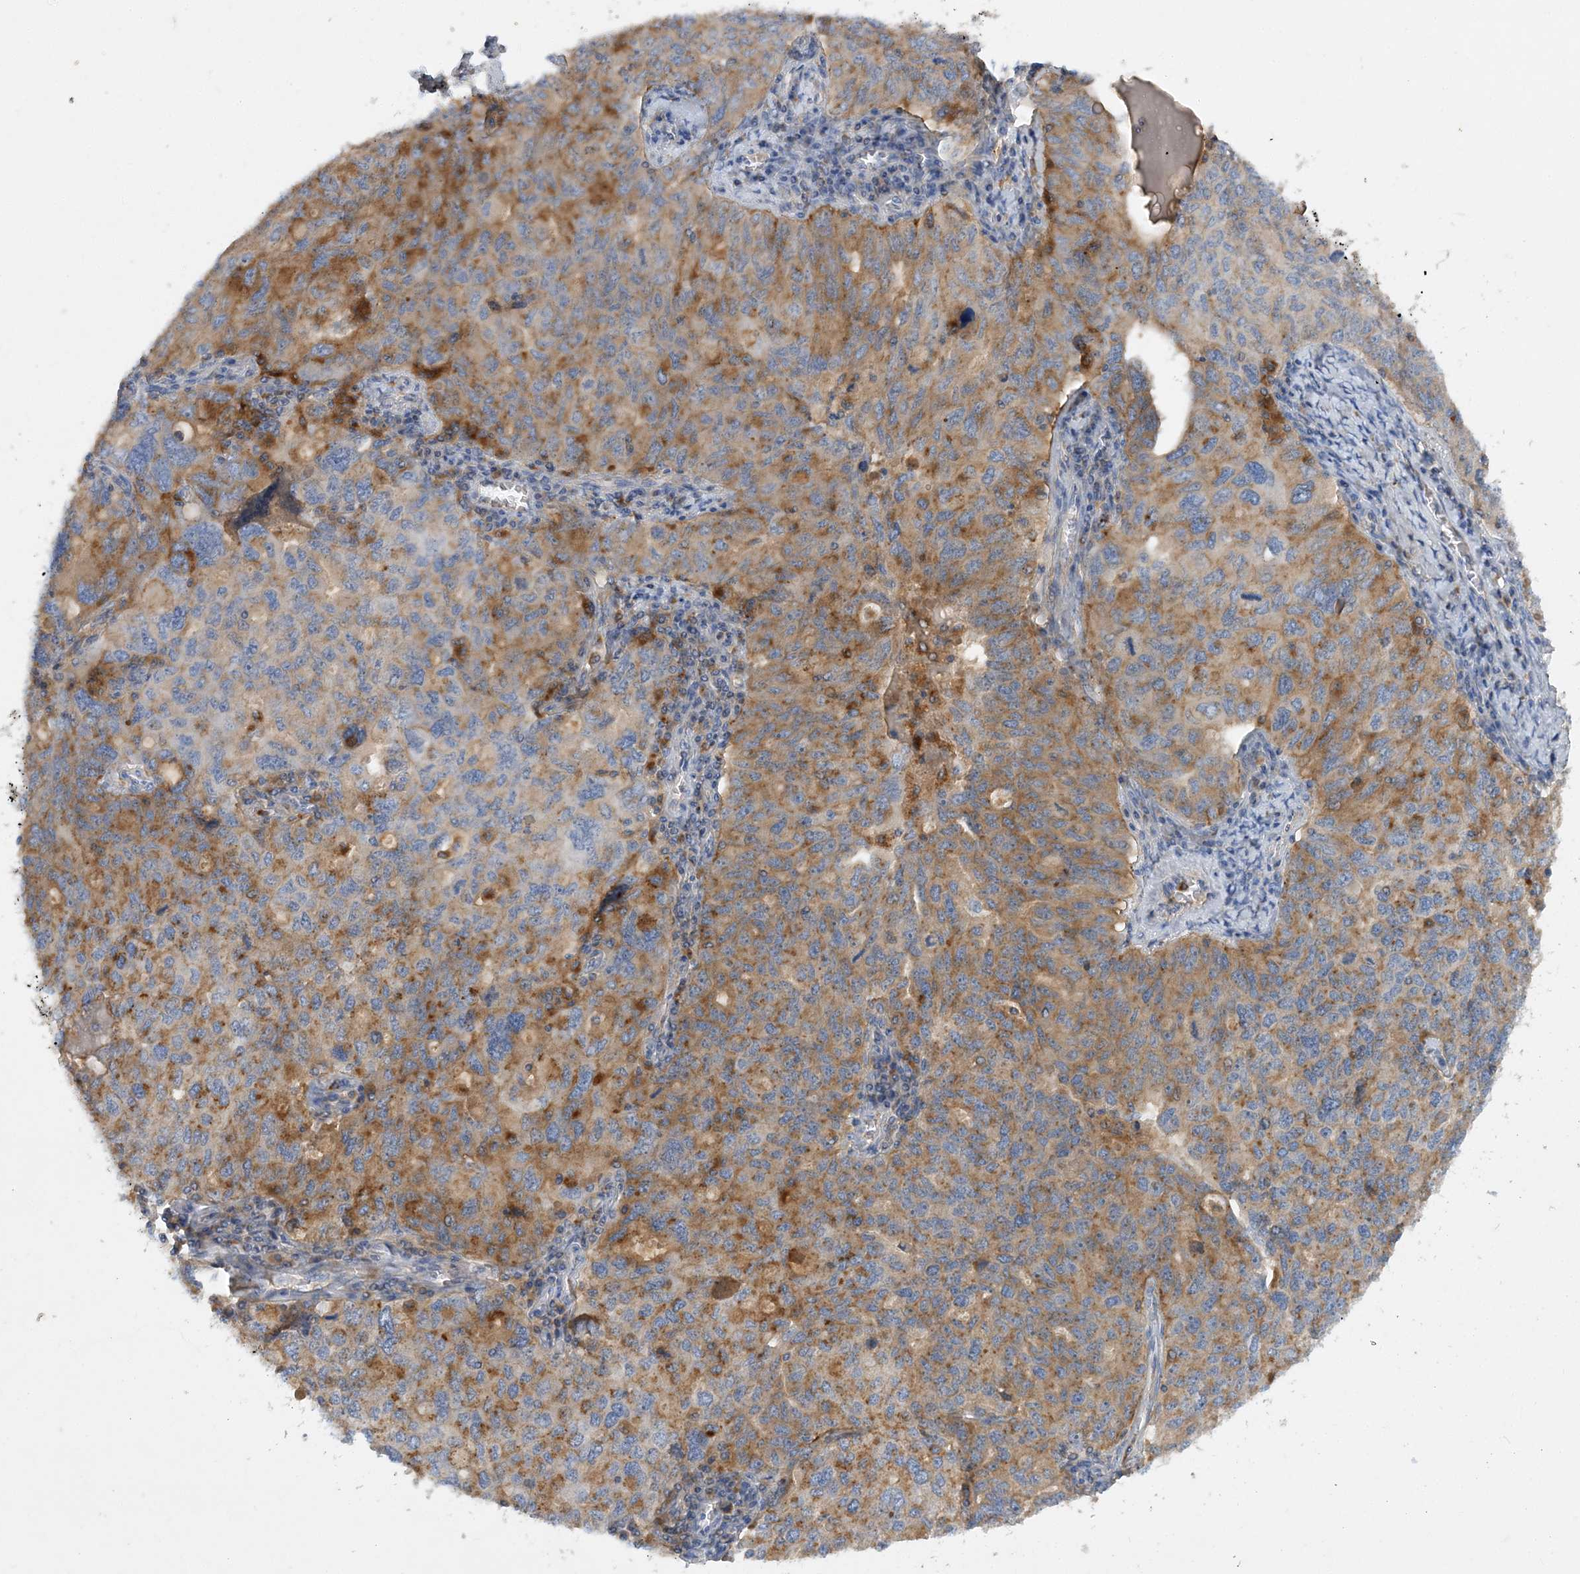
{"staining": {"intensity": "moderate", "quantity": ">75%", "location": "cytoplasmic/membranous"}, "tissue": "ovarian cancer", "cell_type": "Tumor cells", "image_type": "cancer", "snomed": [{"axis": "morphology", "description": "Carcinoma, endometroid"}, {"axis": "topography", "description": "Ovary"}], "caption": "Protein staining of endometroid carcinoma (ovarian) tissue exhibits moderate cytoplasmic/membranous positivity in approximately >75% of tumor cells. Using DAB (3,3'-diaminobenzidine) (brown) and hematoxylin (blue) stains, captured at high magnification using brightfield microscopy.", "gene": "GRINA", "patient": {"sex": "female", "age": 62}}